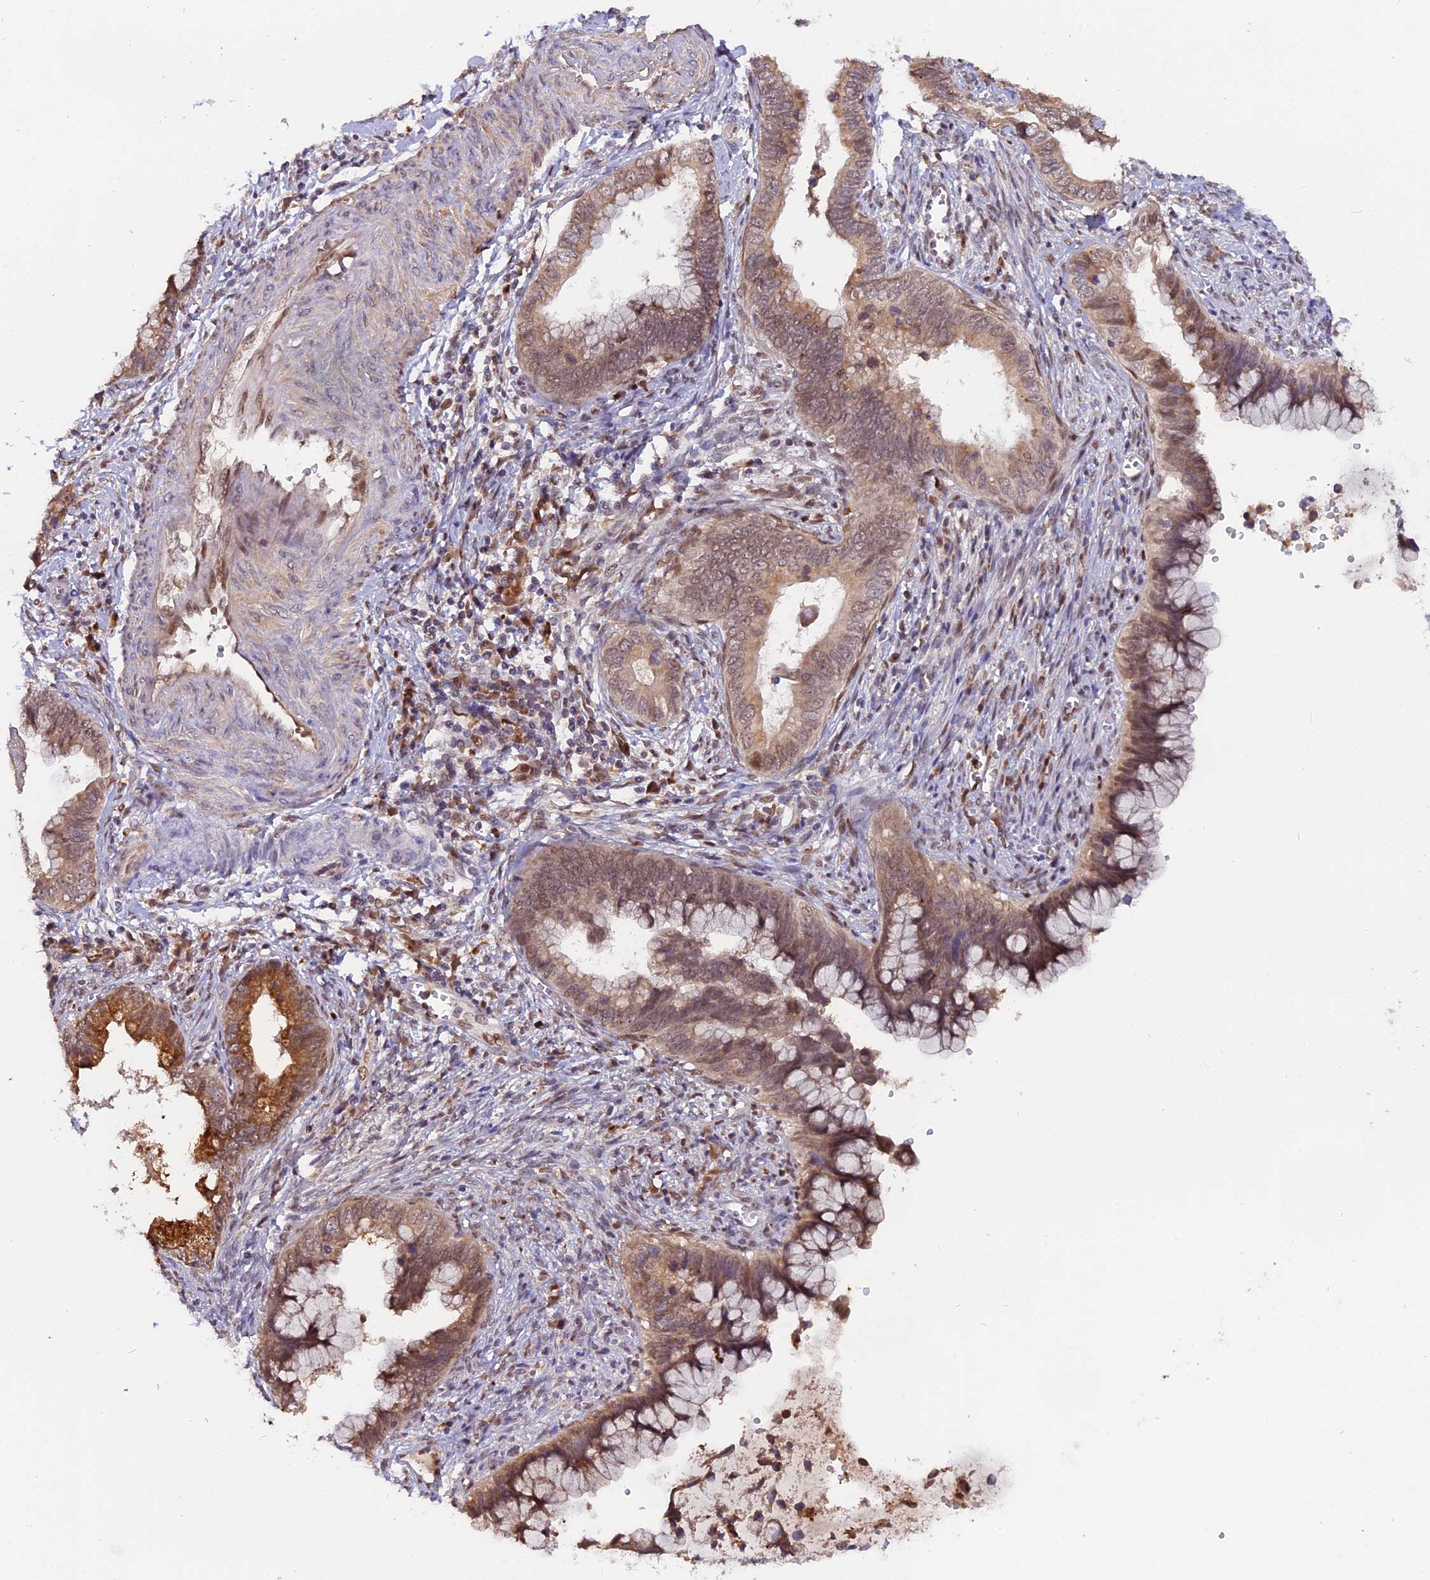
{"staining": {"intensity": "moderate", "quantity": ">75%", "location": "cytoplasmic/membranous,nuclear"}, "tissue": "cervical cancer", "cell_type": "Tumor cells", "image_type": "cancer", "snomed": [{"axis": "morphology", "description": "Adenocarcinoma, NOS"}, {"axis": "topography", "description": "Cervix"}], "caption": "Adenocarcinoma (cervical) stained for a protein shows moderate cytoplasmic/membranous and nuclear positivity in tumor cells.", "gene": "FAM118B", "patient": {"sex": "female", "age": 44}}